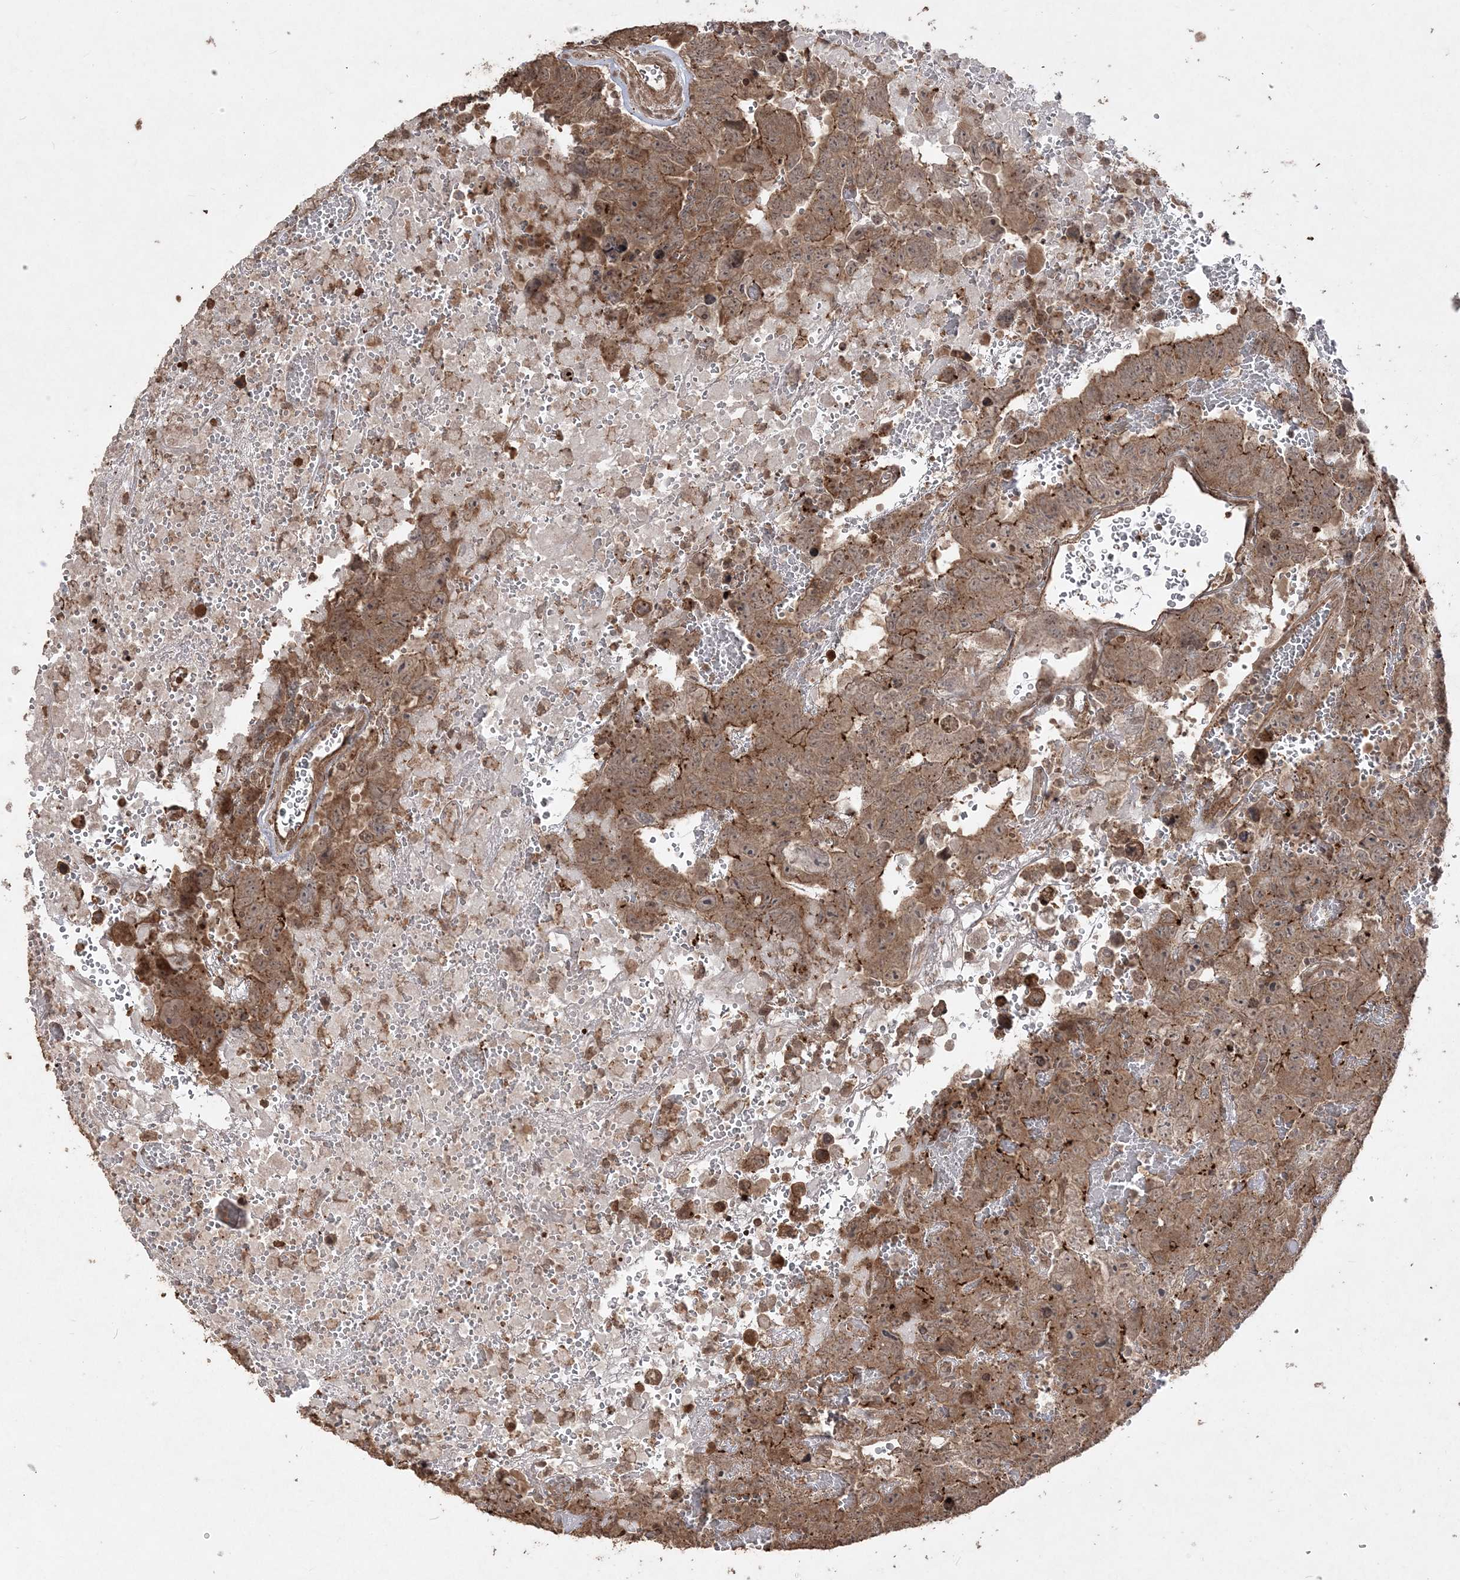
{"staining": {"intensity": "moderate", "quantity": ">75%", "location": "cytoplasmic/membranous"}, "tissue": "testis cancer", "cell_type": "Tumor cells", "image_type": "cancer", "snomed": [{"axis": "morphology", "description": "Carcinoma, Embryonal, NOS"}, {"axis": "topography", "description": "Testis"}], "caption": "High-magnification brightfield microscopy of testis cancer stained with DAB (brown) and counterstained with hematoxylin (blue). tumor cells exhibit moderate cytoplasmic/membranous expression is present in approximately>75% of cells.", "gene": "EHHADH", "patient": {"sex": "male", "age": 45}}